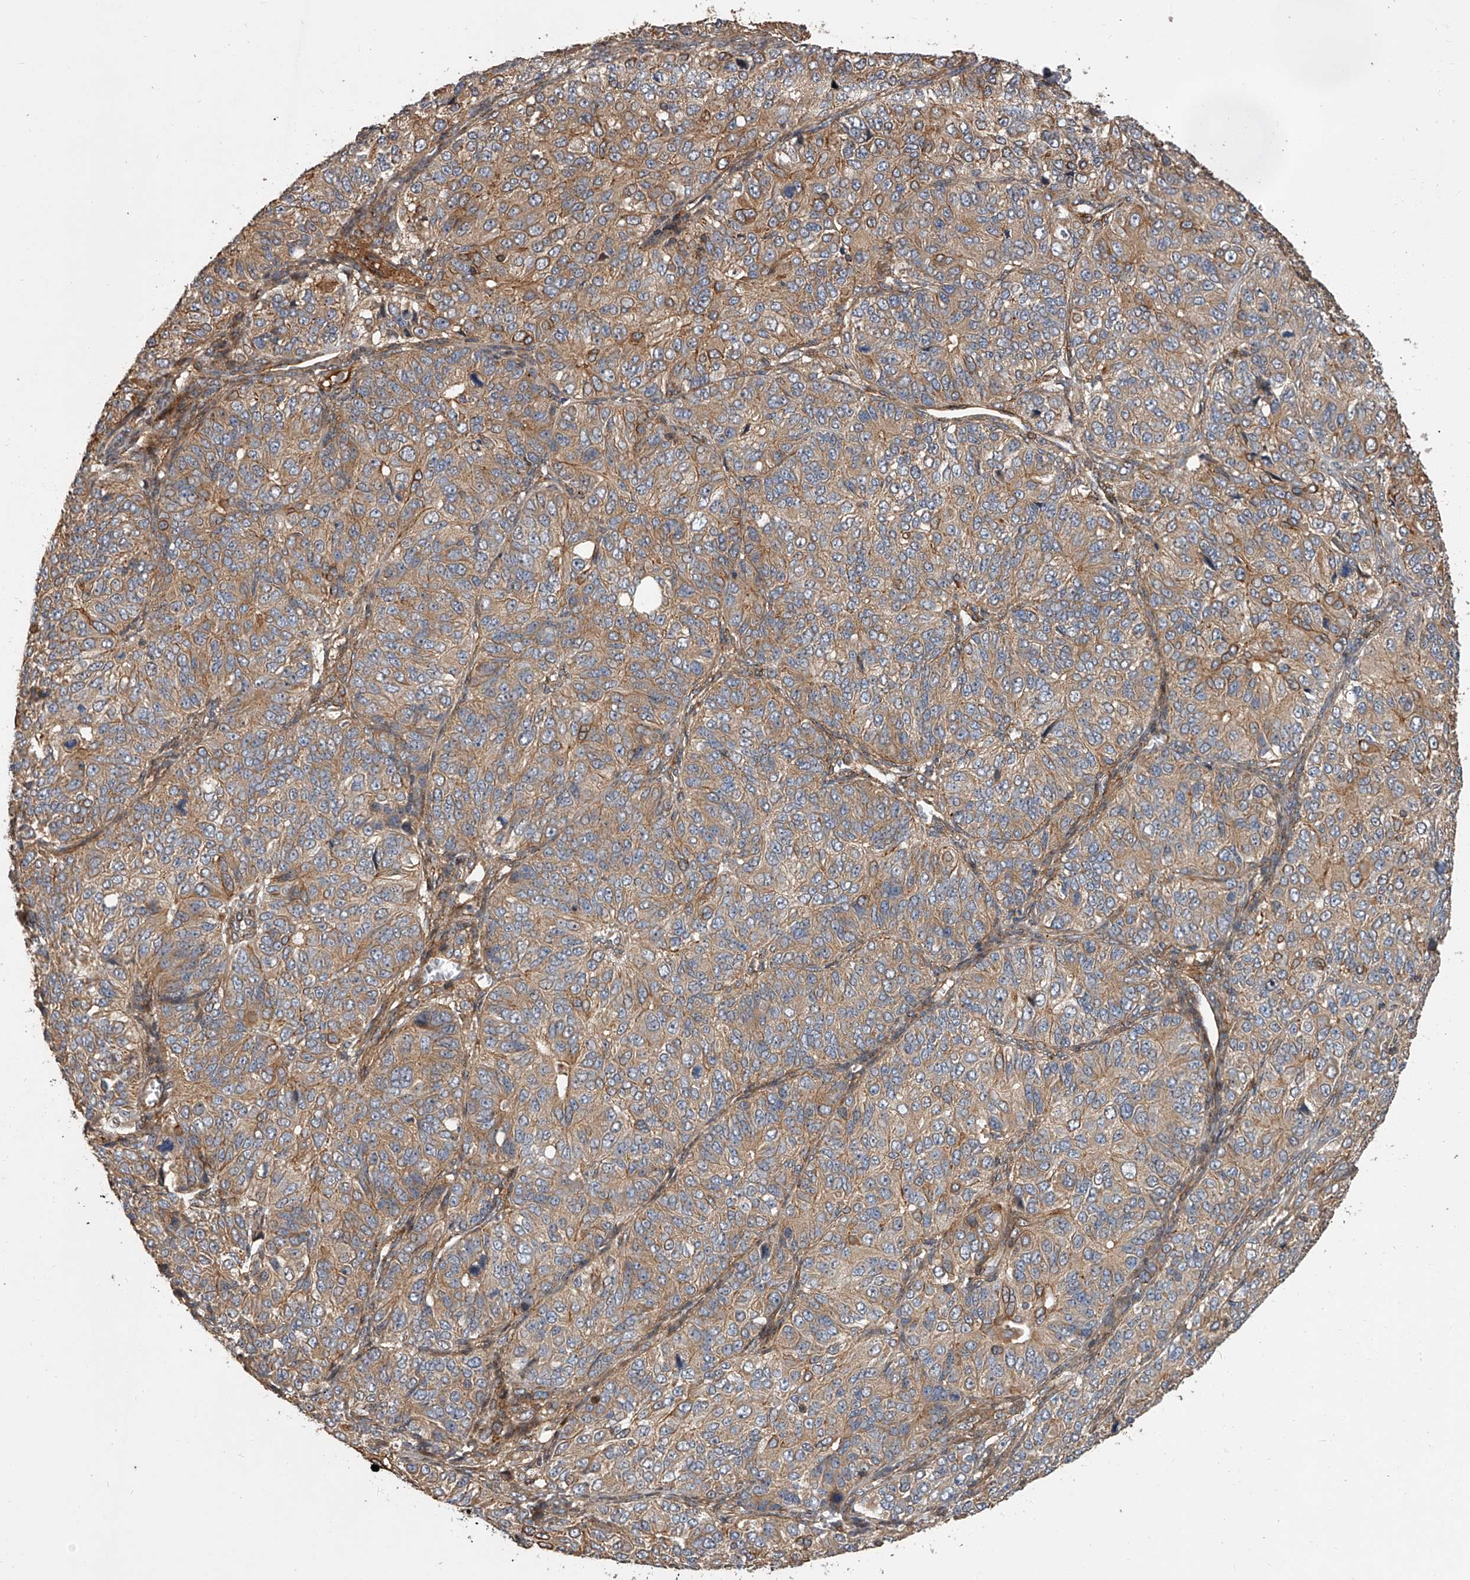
{"staining": {"intensity": "weak", "quantity": ">75%", "location": "cytoplasmic/membranous"}, "tissue": "ovarian cancer", "cell_type": "Tumor cells", "image_type": "cancer", "snomed": [{"axis": "morphology", "description": "Carcinoma, endometroid"}, {"axis": "topography", "description": "Ovary"}], "caption": "IHC (DAB) staining of human ovarian cancer (endometroid carcinoma) exhibits weak cytoplasmic/membranous protein expression in about >75% of tumor cells.", "gene": "USP47", "patient": {"sex": "female", "age": 51}}